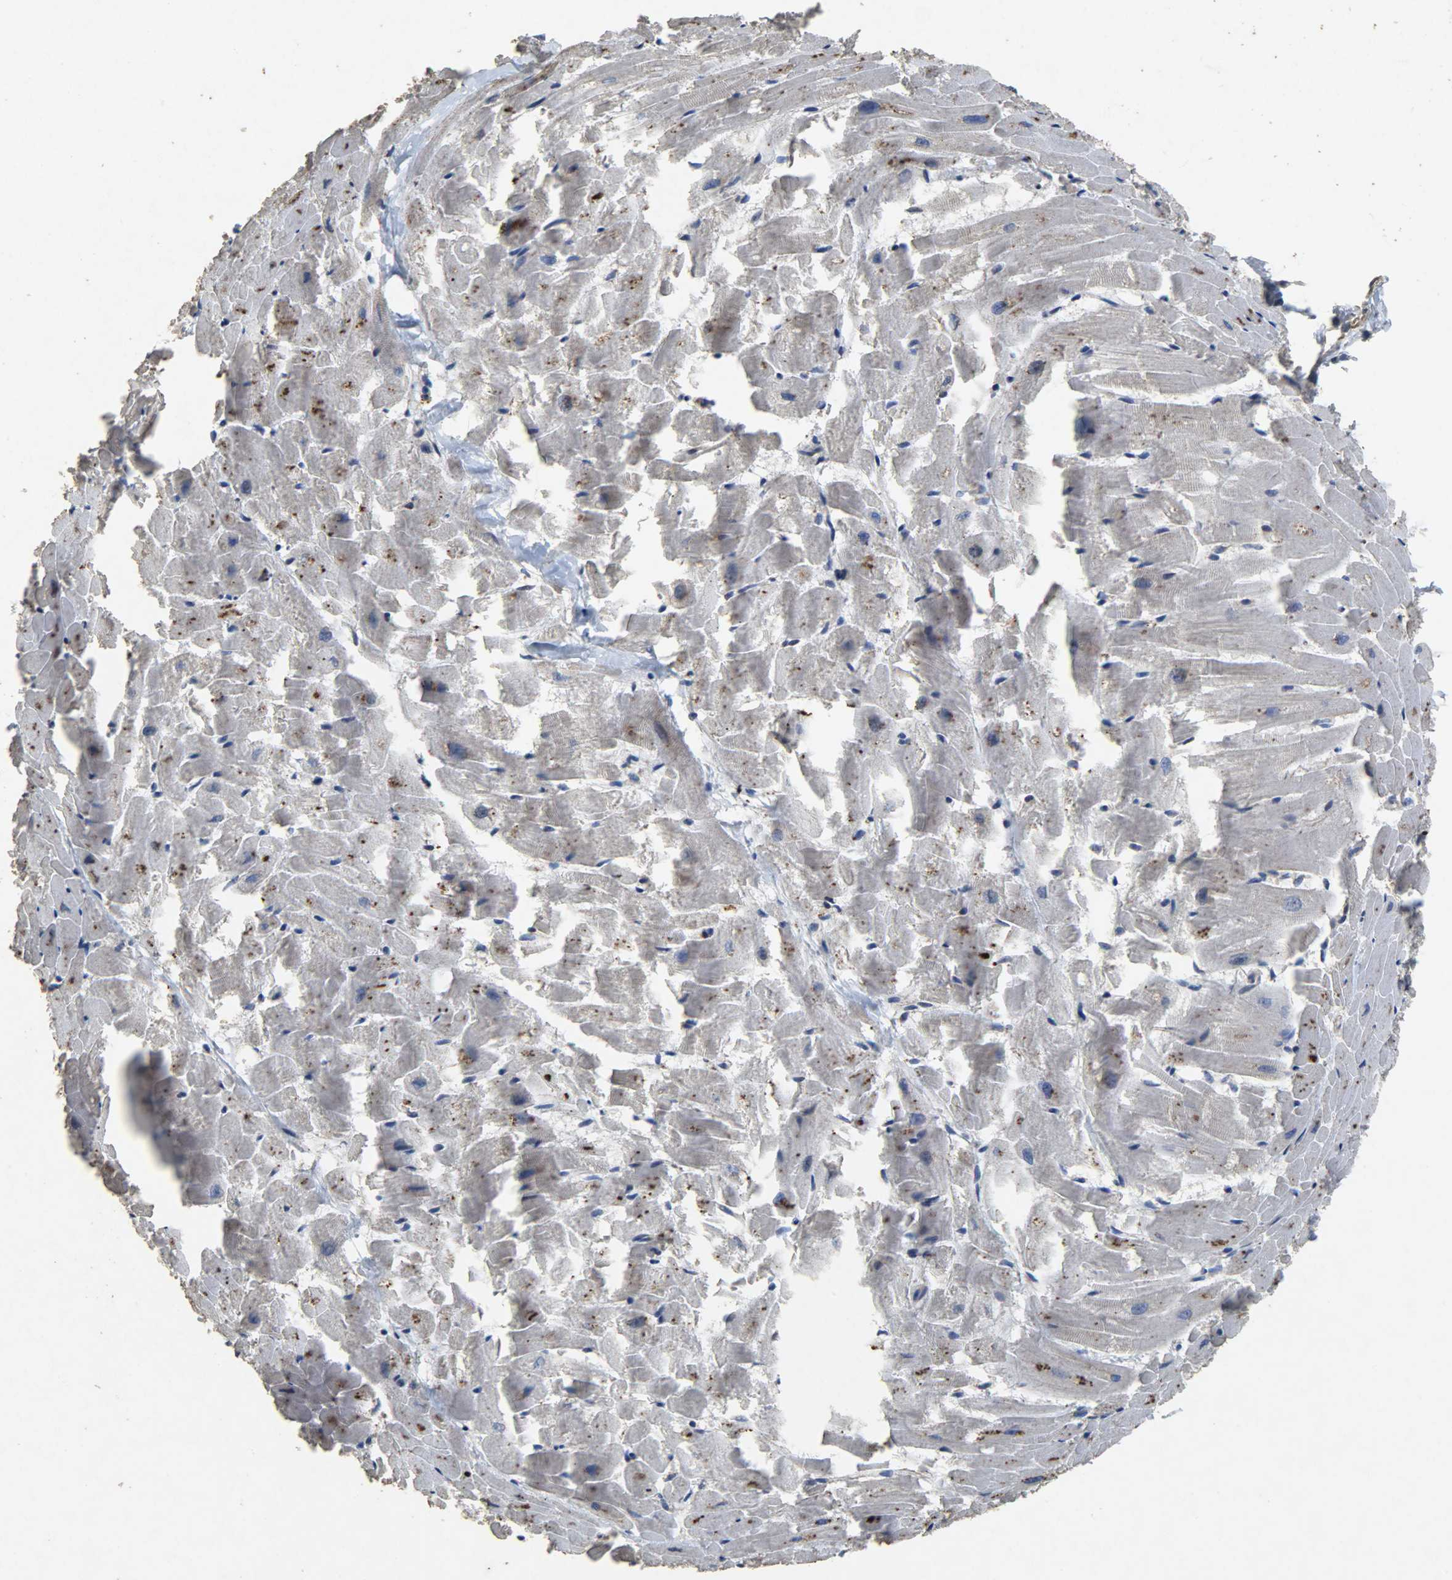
{"staining": {"intensity": "moderate", "quantity": "<25%", "location": "cytoplasmic/membranous"}, "tissue": "heart muscle", "cell_type": "Cardiomyocytes", "image_type": "normal", "snomed": [{"axis": "morphology", "description": "Normal tissue, NOS"}, {"axis": "topography", "description": "Heart"}], "caption": "High-power microscopy captured an IHC histopathology image of unremarkable heart muscle, revealing moderate cytoplasmic/membranous expression in about <25% of cardiomyocytes. (DAB IHC, brown staining for protein, blue staining for nuclei).", "gene": "TPM4", "patient": {"sex": "female", "age": 19}}